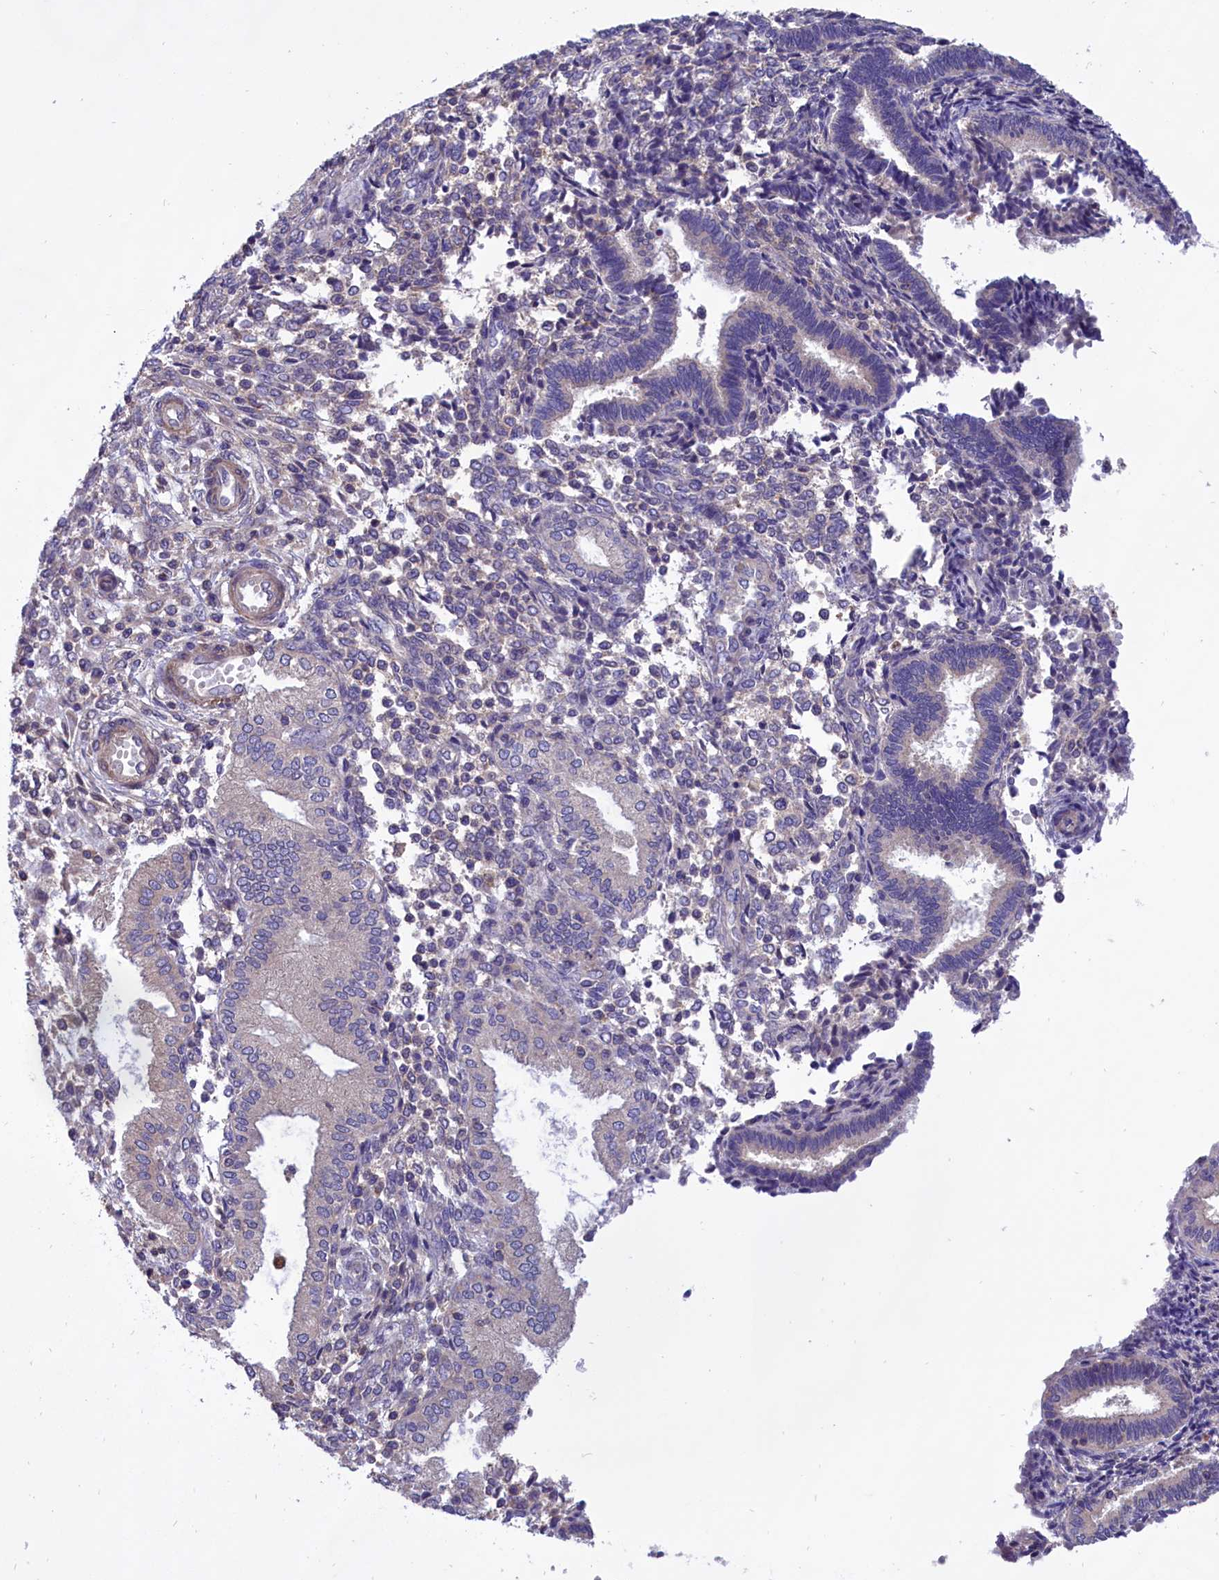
{"staining": {"intensity": "negative", "quantity": "none", "location": "none"}, "tissue": "endometrium", "cell_type": "Cells in endometrial stroma", "image_type": "normal", "snomed": [{"axis": "morphology", "description": "Normal tissue, NOS"}, {"axis": "topography", "description": "Endometrium"}], "caption": "Immunohistochemical staining of benign endometrium demonstrates no significant positivity in cells in endometrial stroma.", "gene": "AMDHD2", "patient": {"sex": "female", "age": 53}}